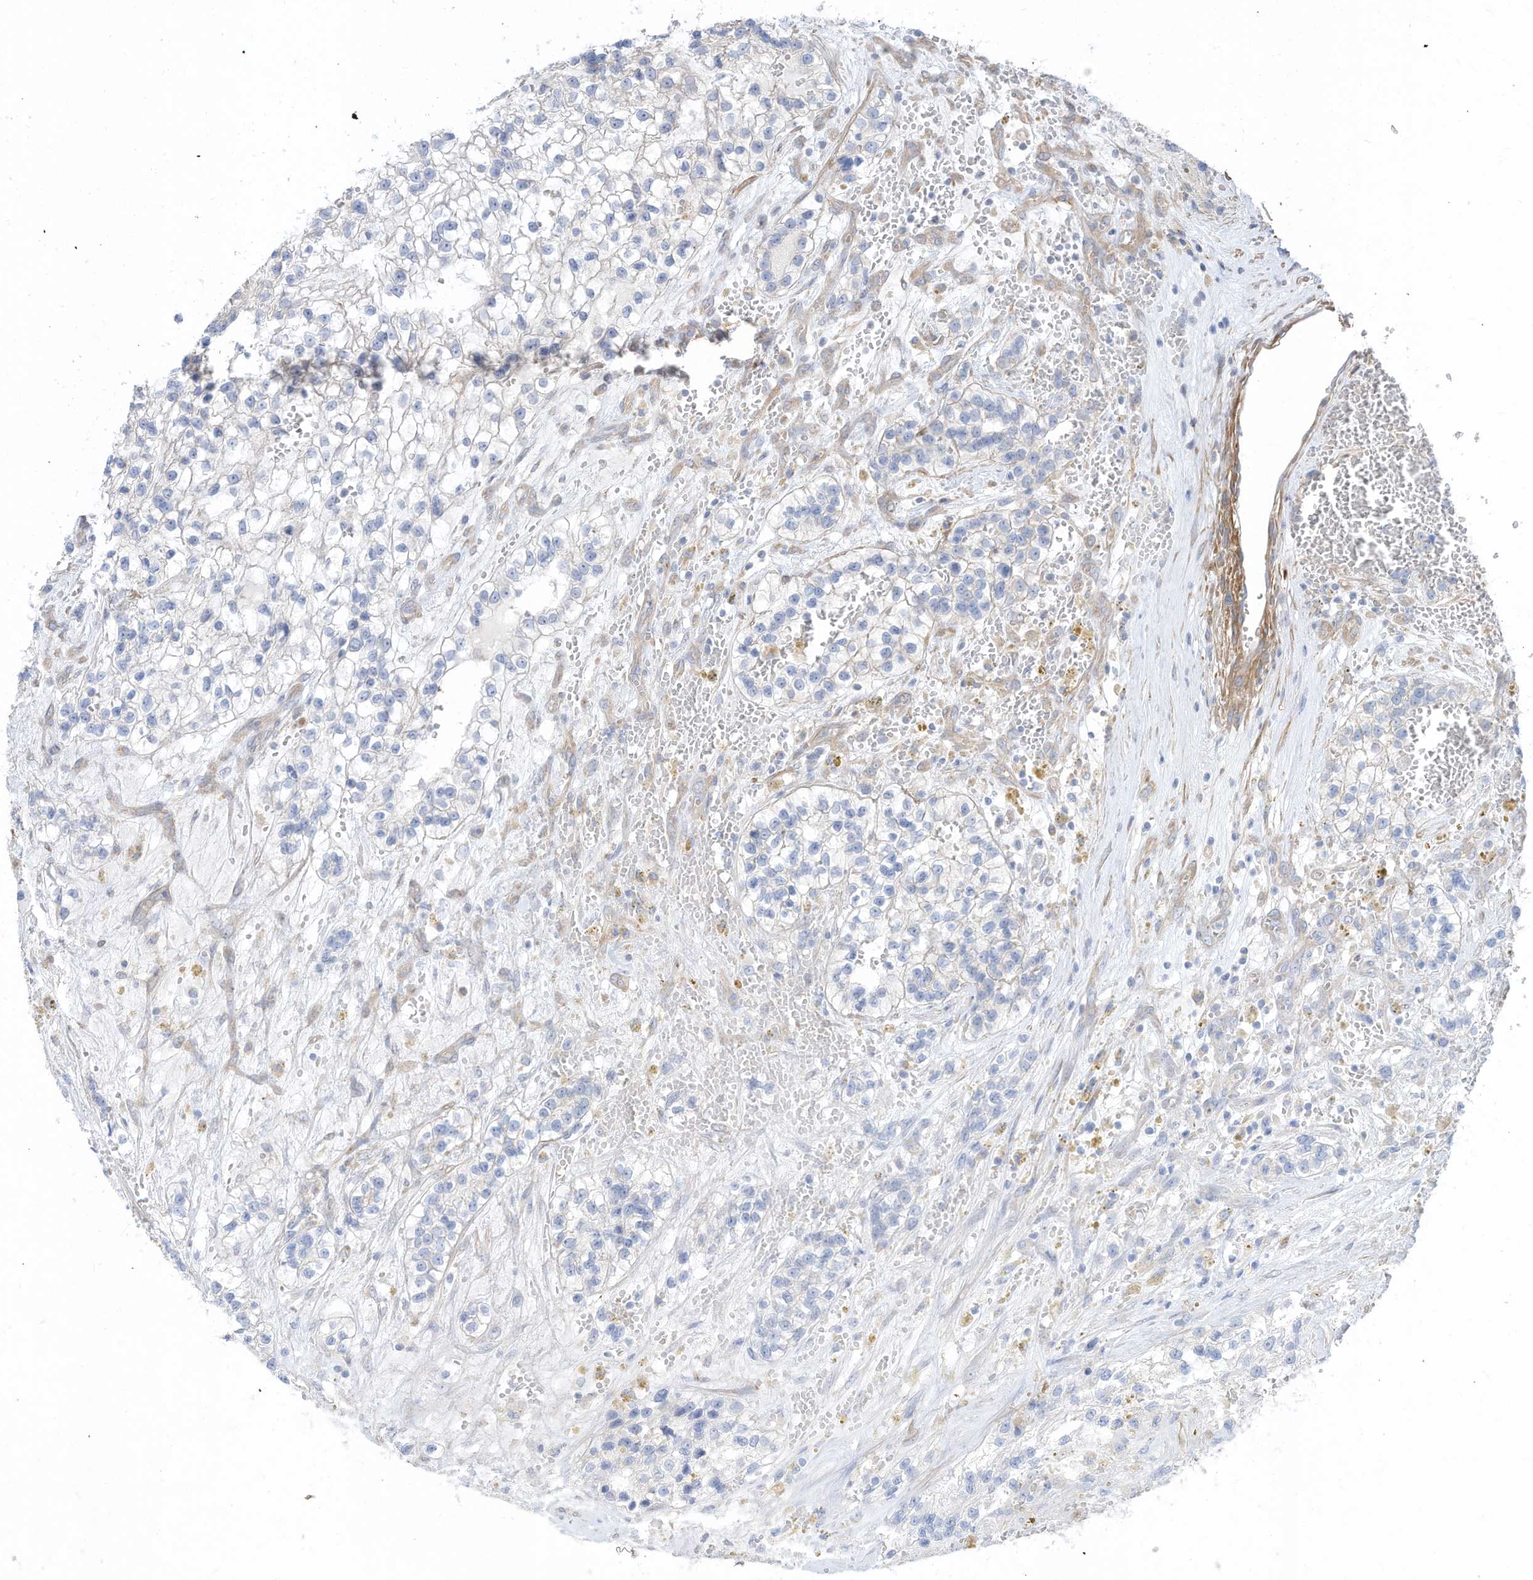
{"staining": {"intensity": "negative", "quantity": "none", "location": "none"}, "tissue": "renal cancer", "cell_type": "Tumor cells", "image_type": "cancer", "snomed": [{"axis": "morphology", "description": "Adenocarcinoma, NOS"}, {"axis": "topography", "description": "Kidney"}], "caption": "Renal cancer (adenocarcinoma) was stained to show a protein in brown. There is no significant positivity in tumor cells.", "gene": "SLC17A7", "patient": {"sex": "female", "age": 57}}